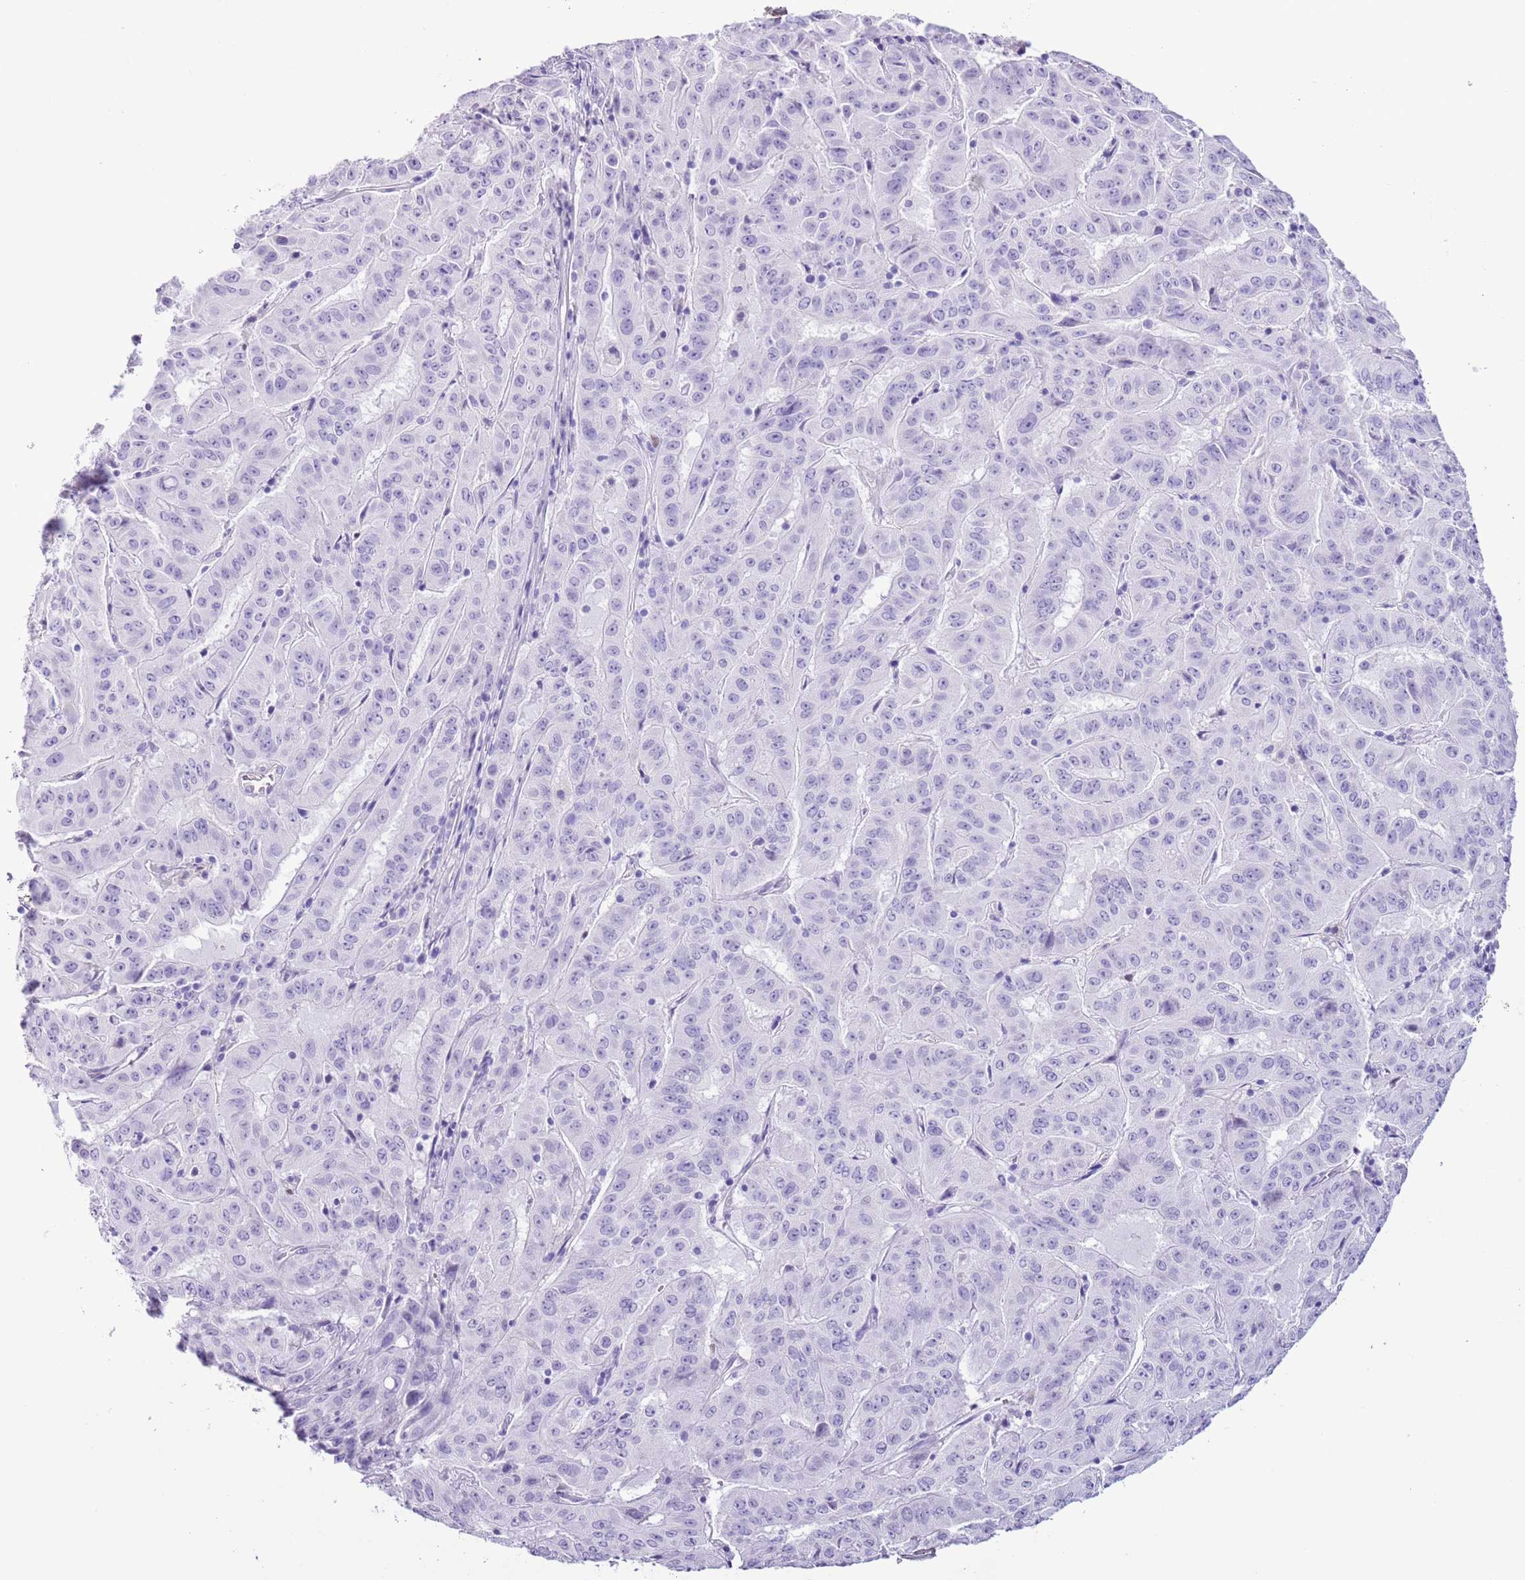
{"staining": {"intensity": "negative", "quantity": "none", "location": "none"}, "tissue": "pancreatic cancer", "cell_type": "Tumor cells", "image_type": "cancer", "snomed": [{"axis": "morphology", "description": "Adenocarcinoma, NOS"}, {"axis": "topography", "description": "Pancreas"}], "caption": "Pancreatic adenocarcinoma was stained to show a protein in brown. There is no significant positivity in tumor cells.", "gene": "SLC7A14", "patient": {"sex": "male", "age": 63}}